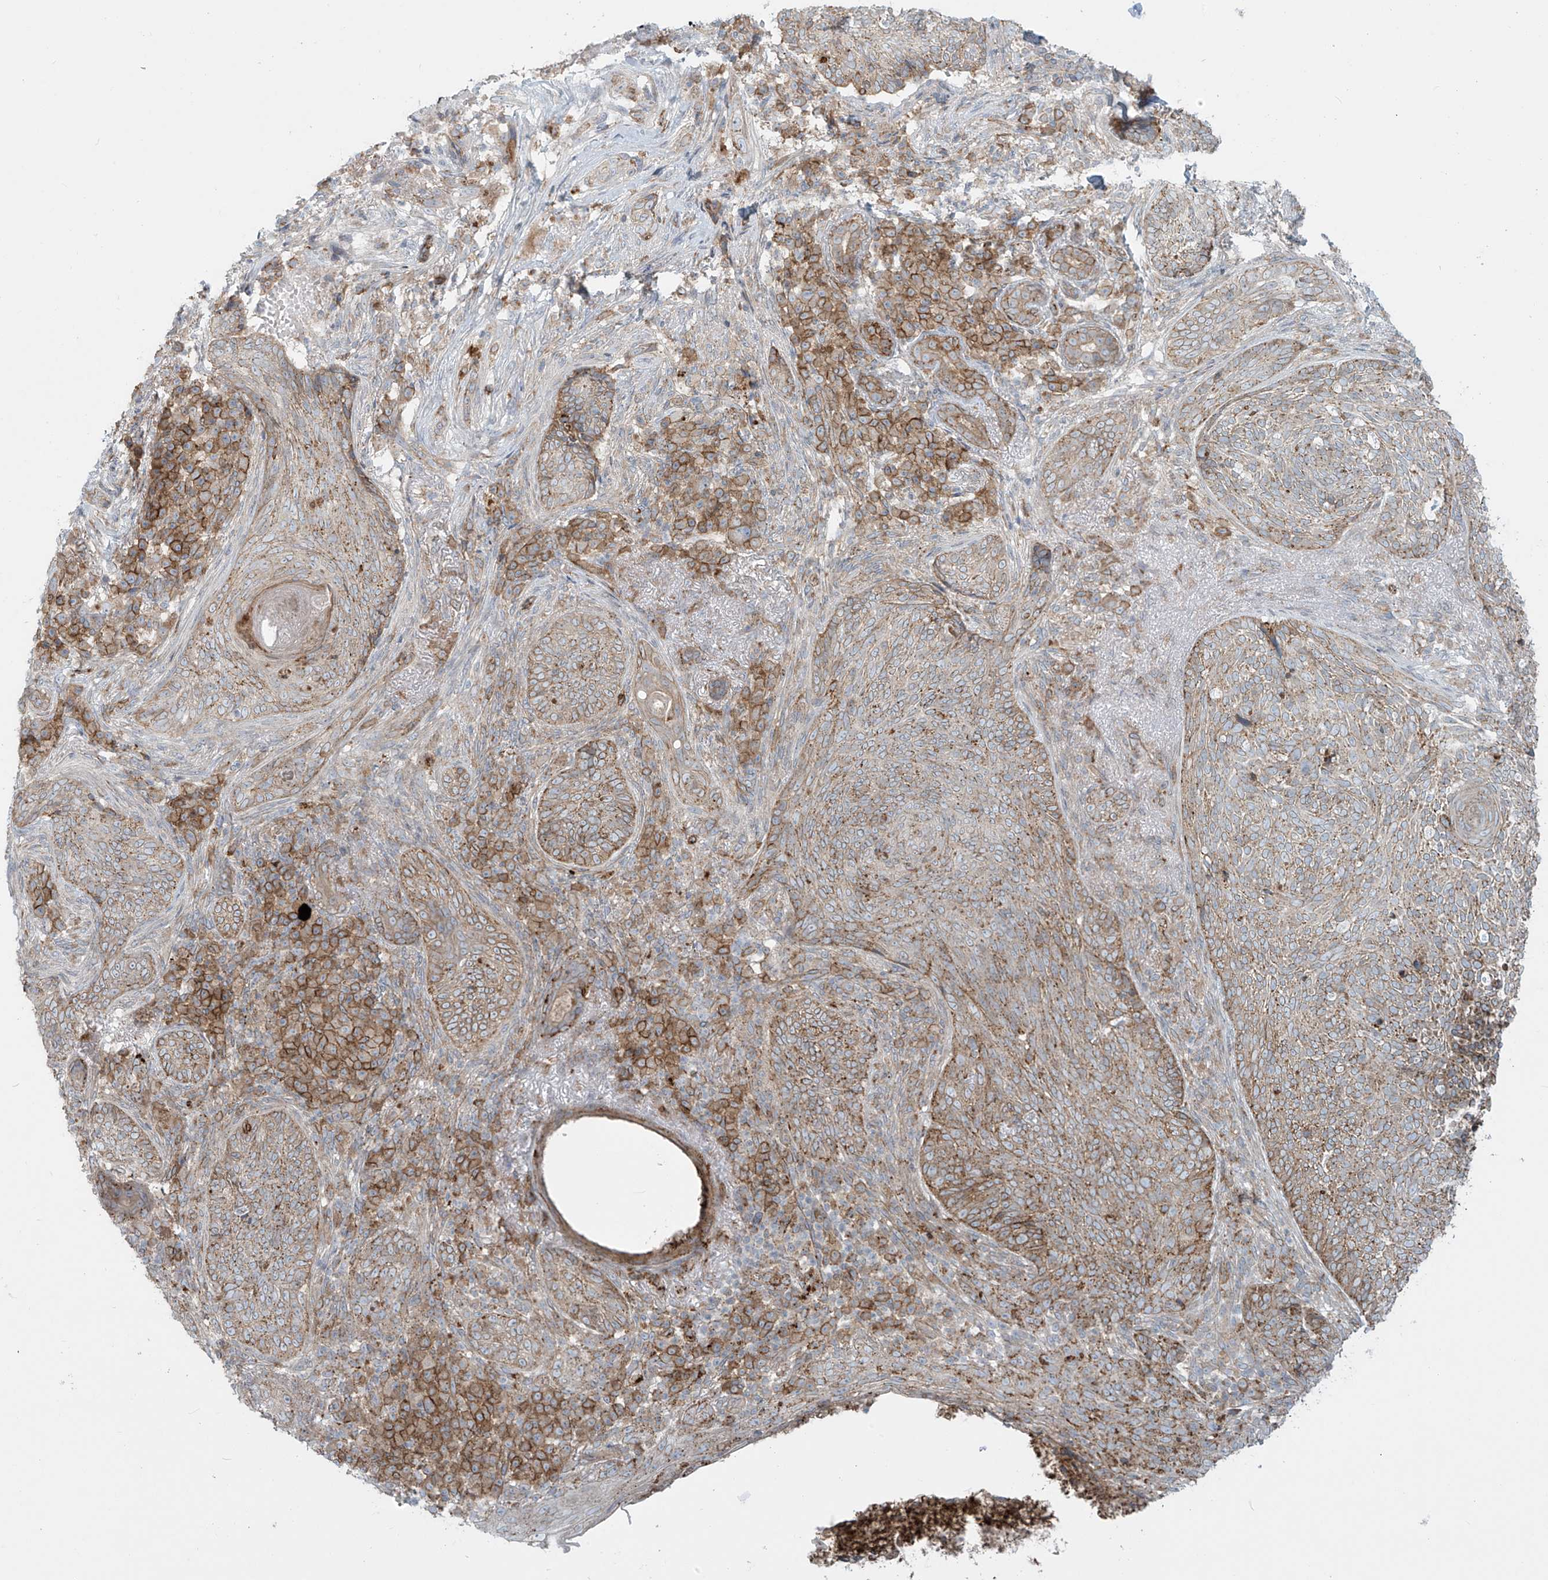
{"staining": {"intensity": "weak", "quantity": "25%-75%", "location": "cytoplasmic/membranous"}, "tissue": "skin cancer", "cell_type": "Tumor cells", "image_type": "cancer", "snomed": [{"axis": "morphology", "description": "Basal cell carcinoma"}, {"axis": "topography", "description": "Skin"}], "caption": "Skin cancer (basal cell carcinoma) stained for a protein (brown) demonstrates weak cytoplasmic/membranous positive positivity in approximately 25%-75% of tumor cells.", "gene": "LZTS3", "patient": {"sex": "male", "age": 85}}